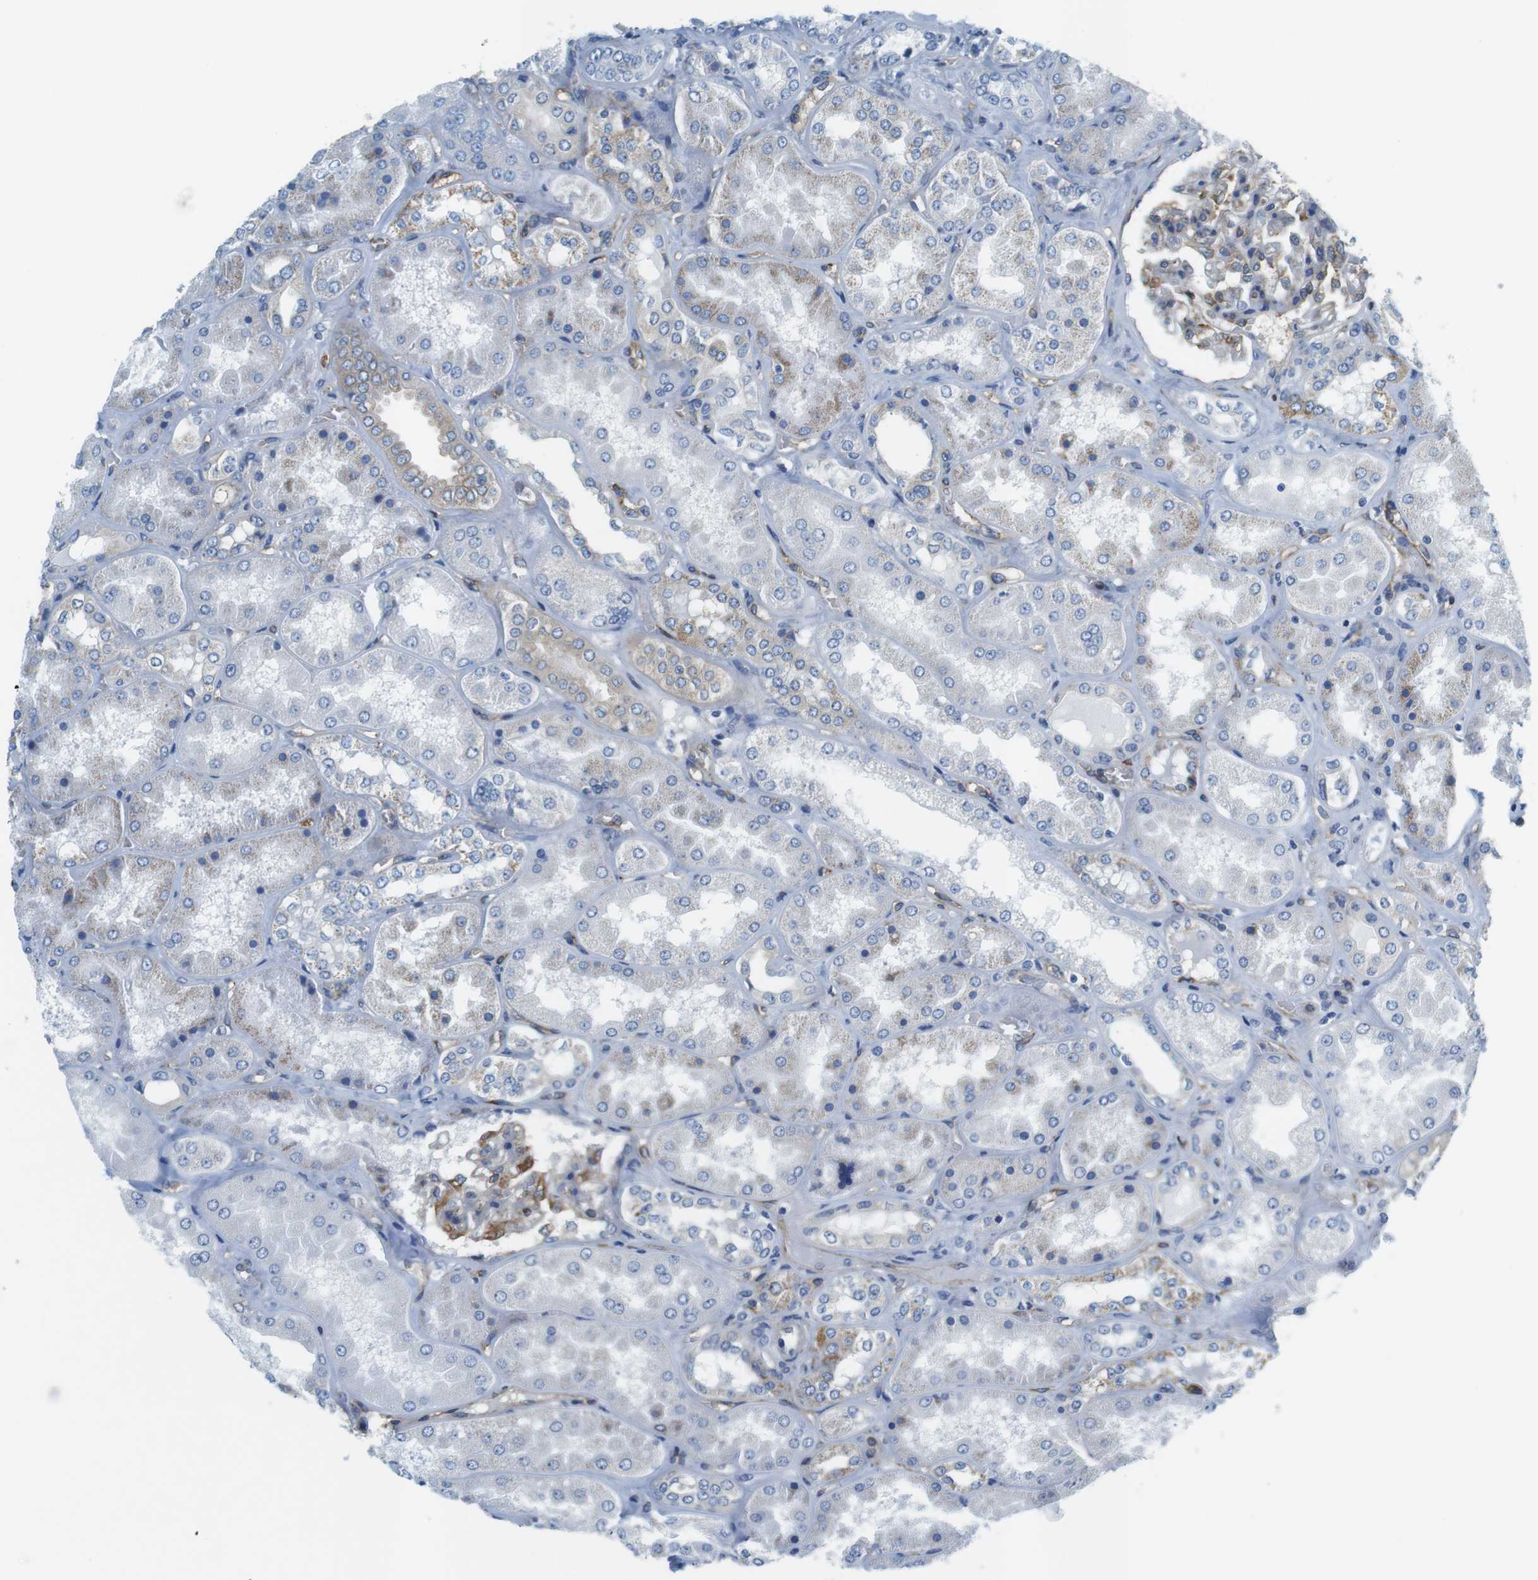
{"staining": {"intensity": "strong", "quantity": "25%-75%", "location": "cytoplasmic/membranous"}, "tissue": "kidney", "cell_type": "Cells in glomeruli", "image_type": "normal", "snomed": [{"axis": "morphology", "description": "Normal tissue, NOS"}, {"axis": "topography", "description": "Kidney"}], "caption": "Strong cytoplasmic/membranous staining is appreciated in approximately 25%-75% of cells in glomeruli in normal kidney.", "gene": "EMP2", "patient": {"sex": "female", "age": 56}}